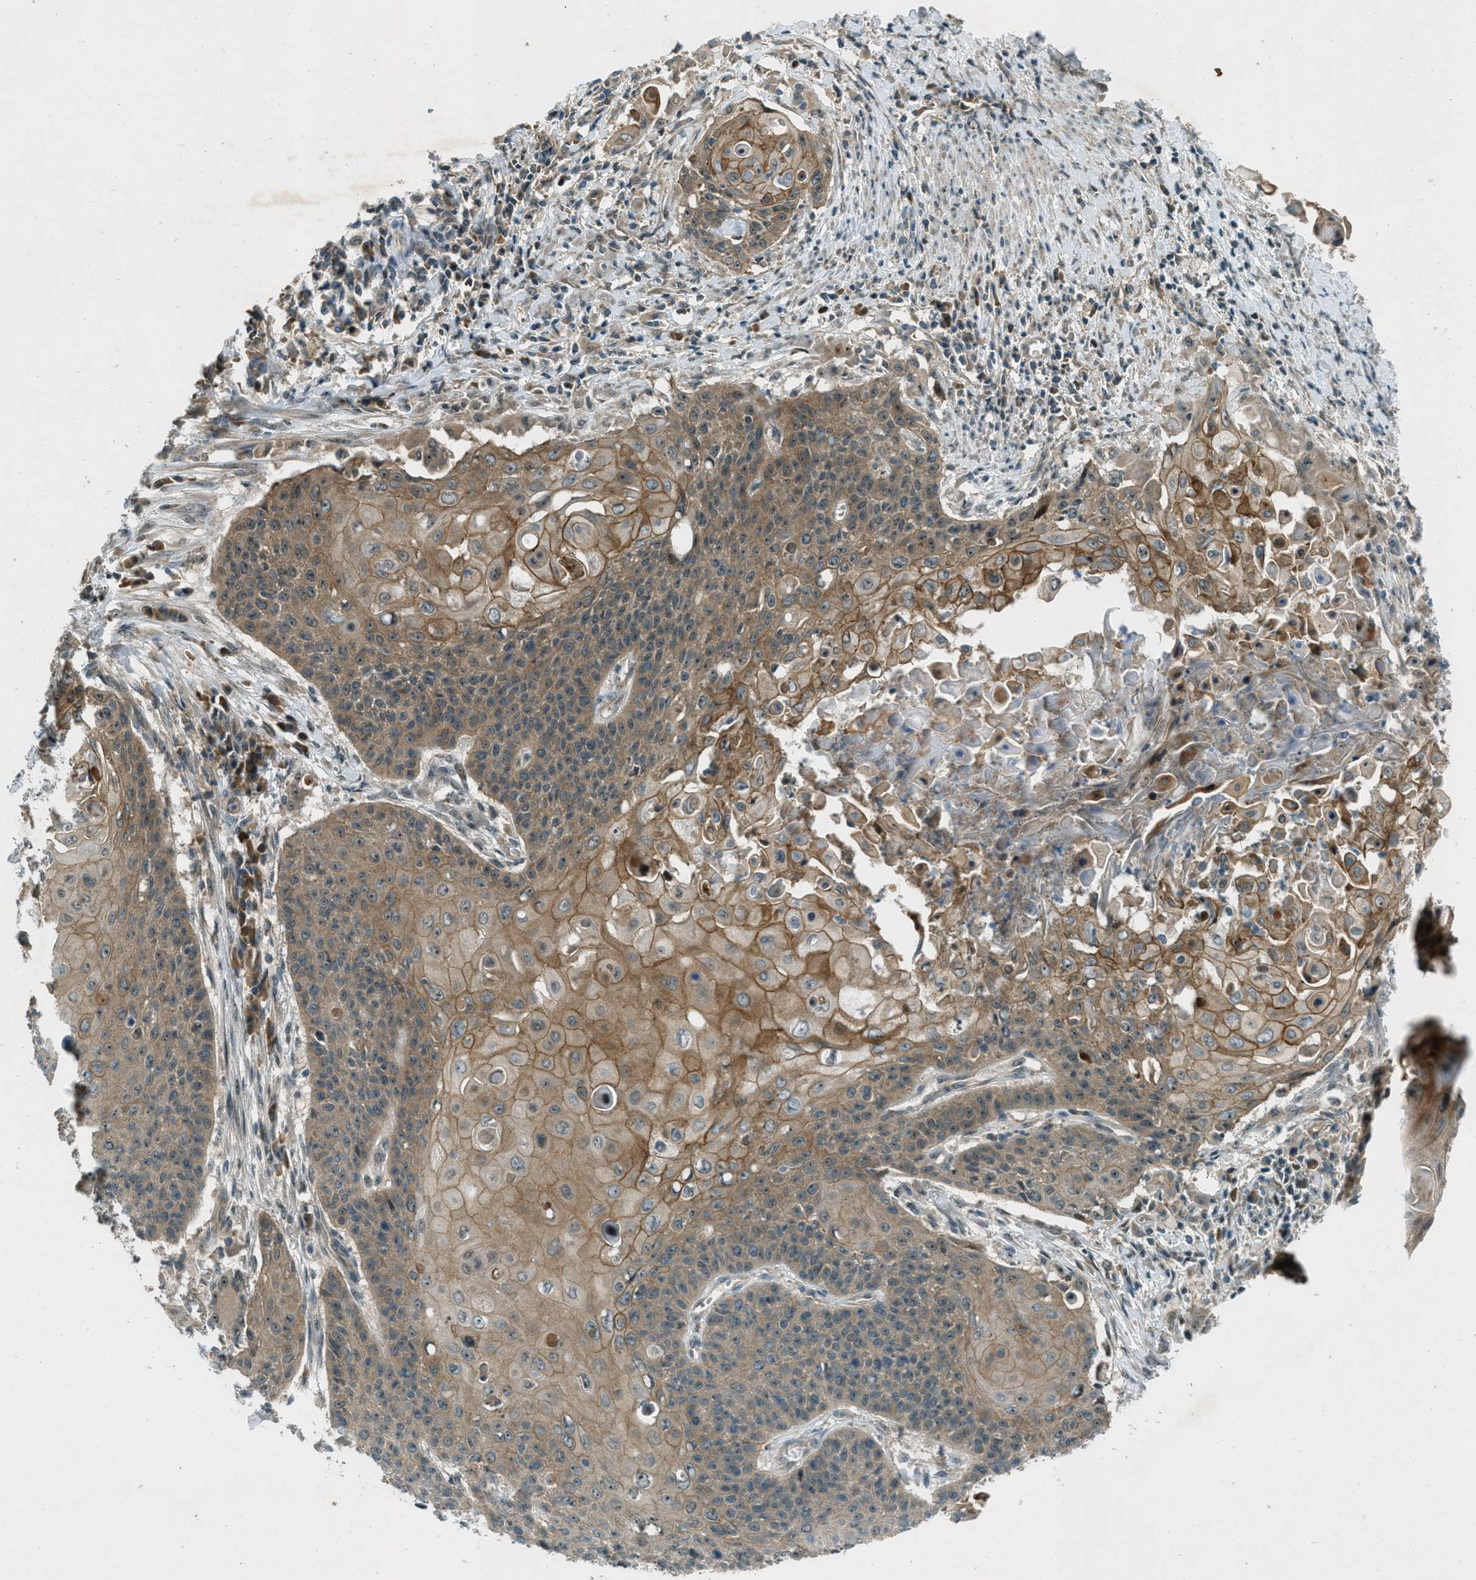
{"staining": {"intensity": "moderate", "quantity": ">75%", "location": "cytoplasmic/membranous"}, "tissue": "cervical cancer", "cell_type": "Tumor cells", "image_type": "cancer", "snomed": [{"axis": "morphology", "description": "Squamous cell carcinoma, NOS"}, {"axis": "topography", "description": "Cervix"}], "caption": "Immunohistochemical staining of squamous cell carcinoma (cervical) demonstrates medium levels of moderate cytoplasmic/membranous positivity in about >75% of tumor cells. (DAB (3,3'-diaminobenzidine) IHC with brightfield microscopy, high magnification).", "gene": "STK11", "patient": {"sex": "female", "age": 39}}